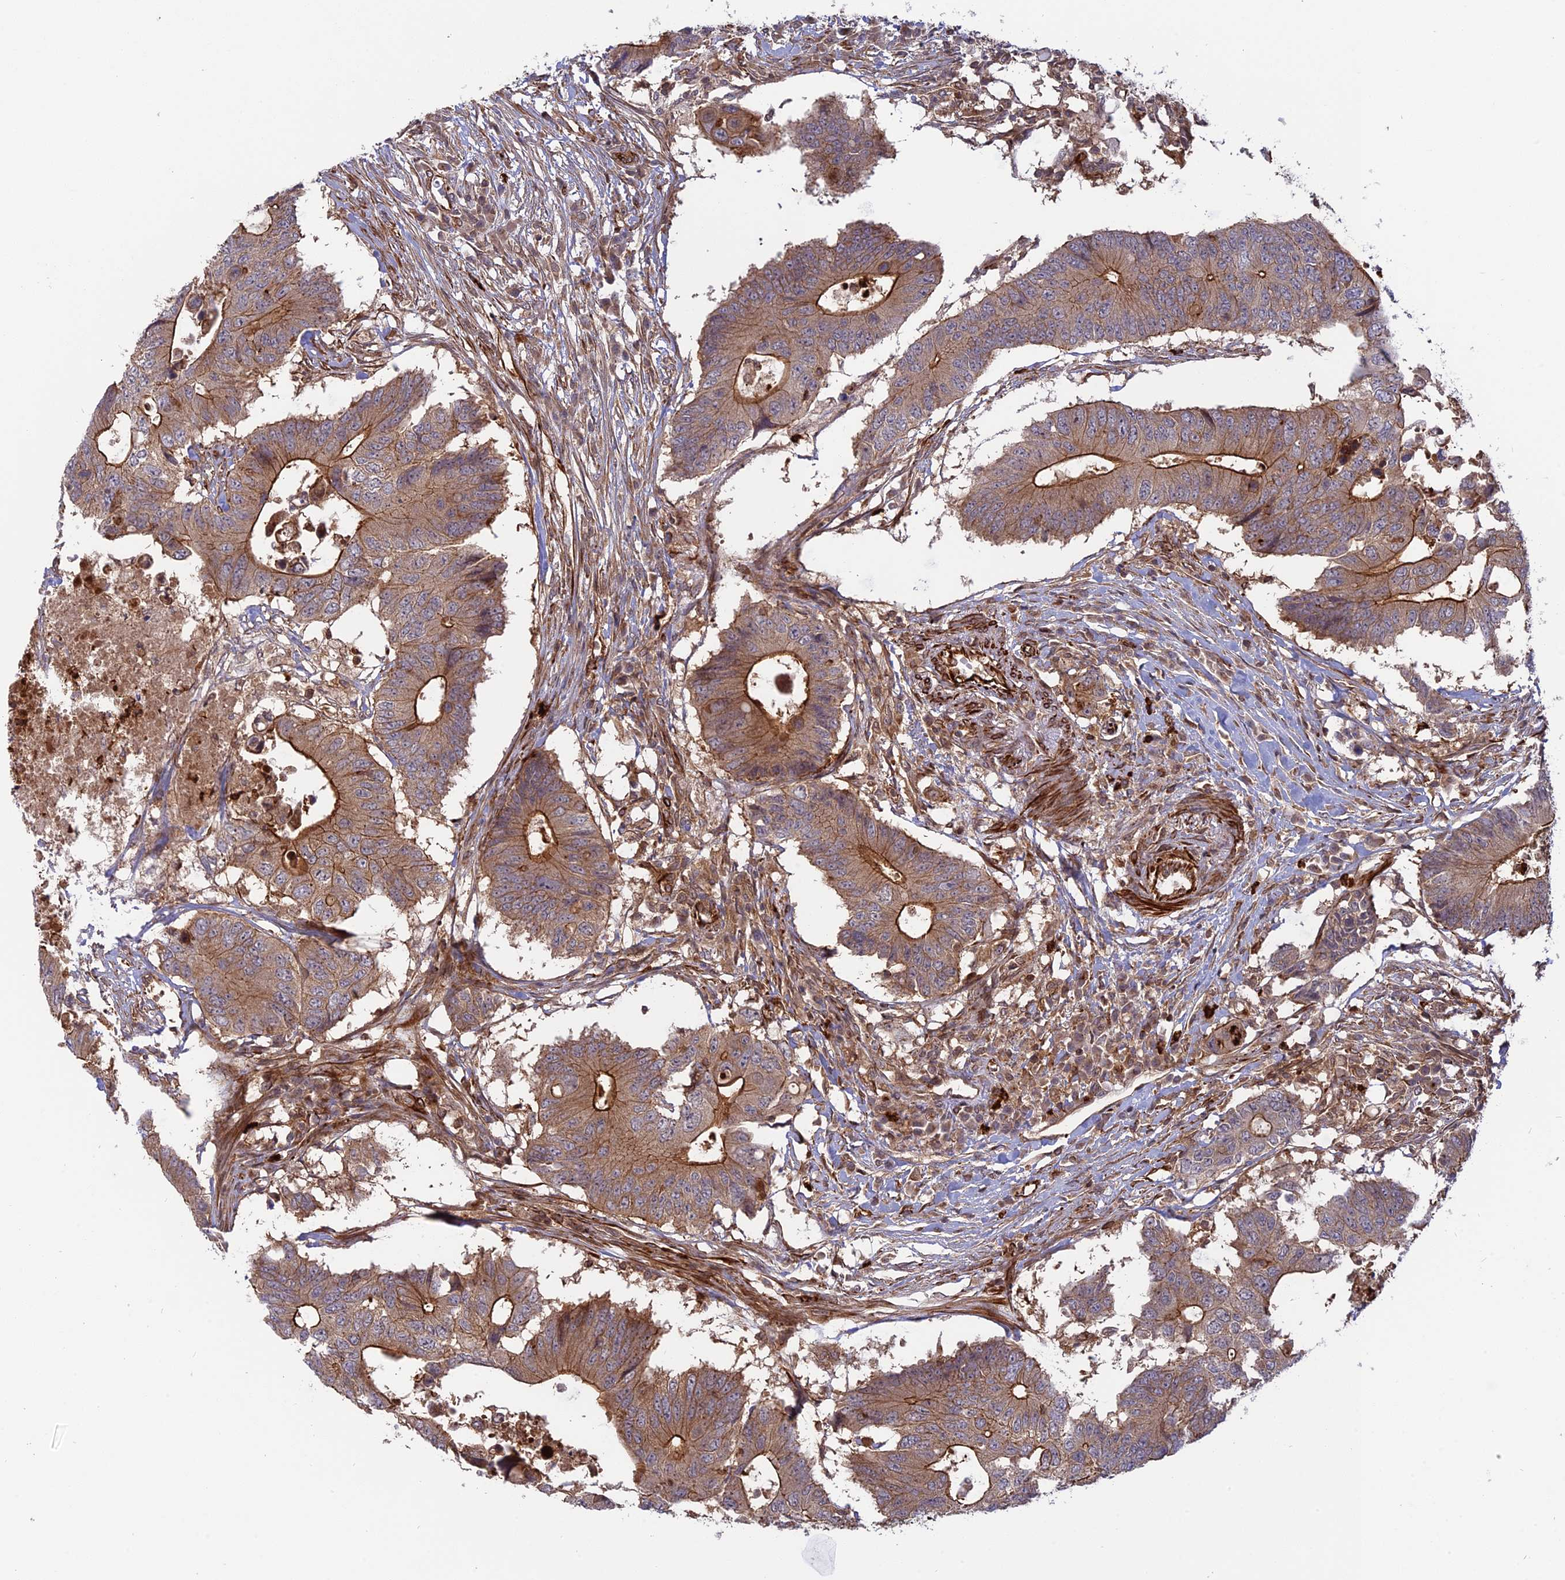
{"staining": {"intensity": "moderate", "quantity": ">75%", "location": "cytoplasmic/membranous"}, "tissue": "colorectal cancer", "cell_type": "Tumor cells", "image_type": "cancer", "snomed": [{"axis": "morphology", "description": "Adenocarcinoma, NOS"}, {"axis": "topography", "description": "Colon"}], "caption": "The micrograph reveals staining of colorectal cancer, revealing moderate cytoplasmic/membranous protein expression (brown color) within tumor cells.", "gene": "PHLDB3", "patient": {"sex": "male", "age": 71}}